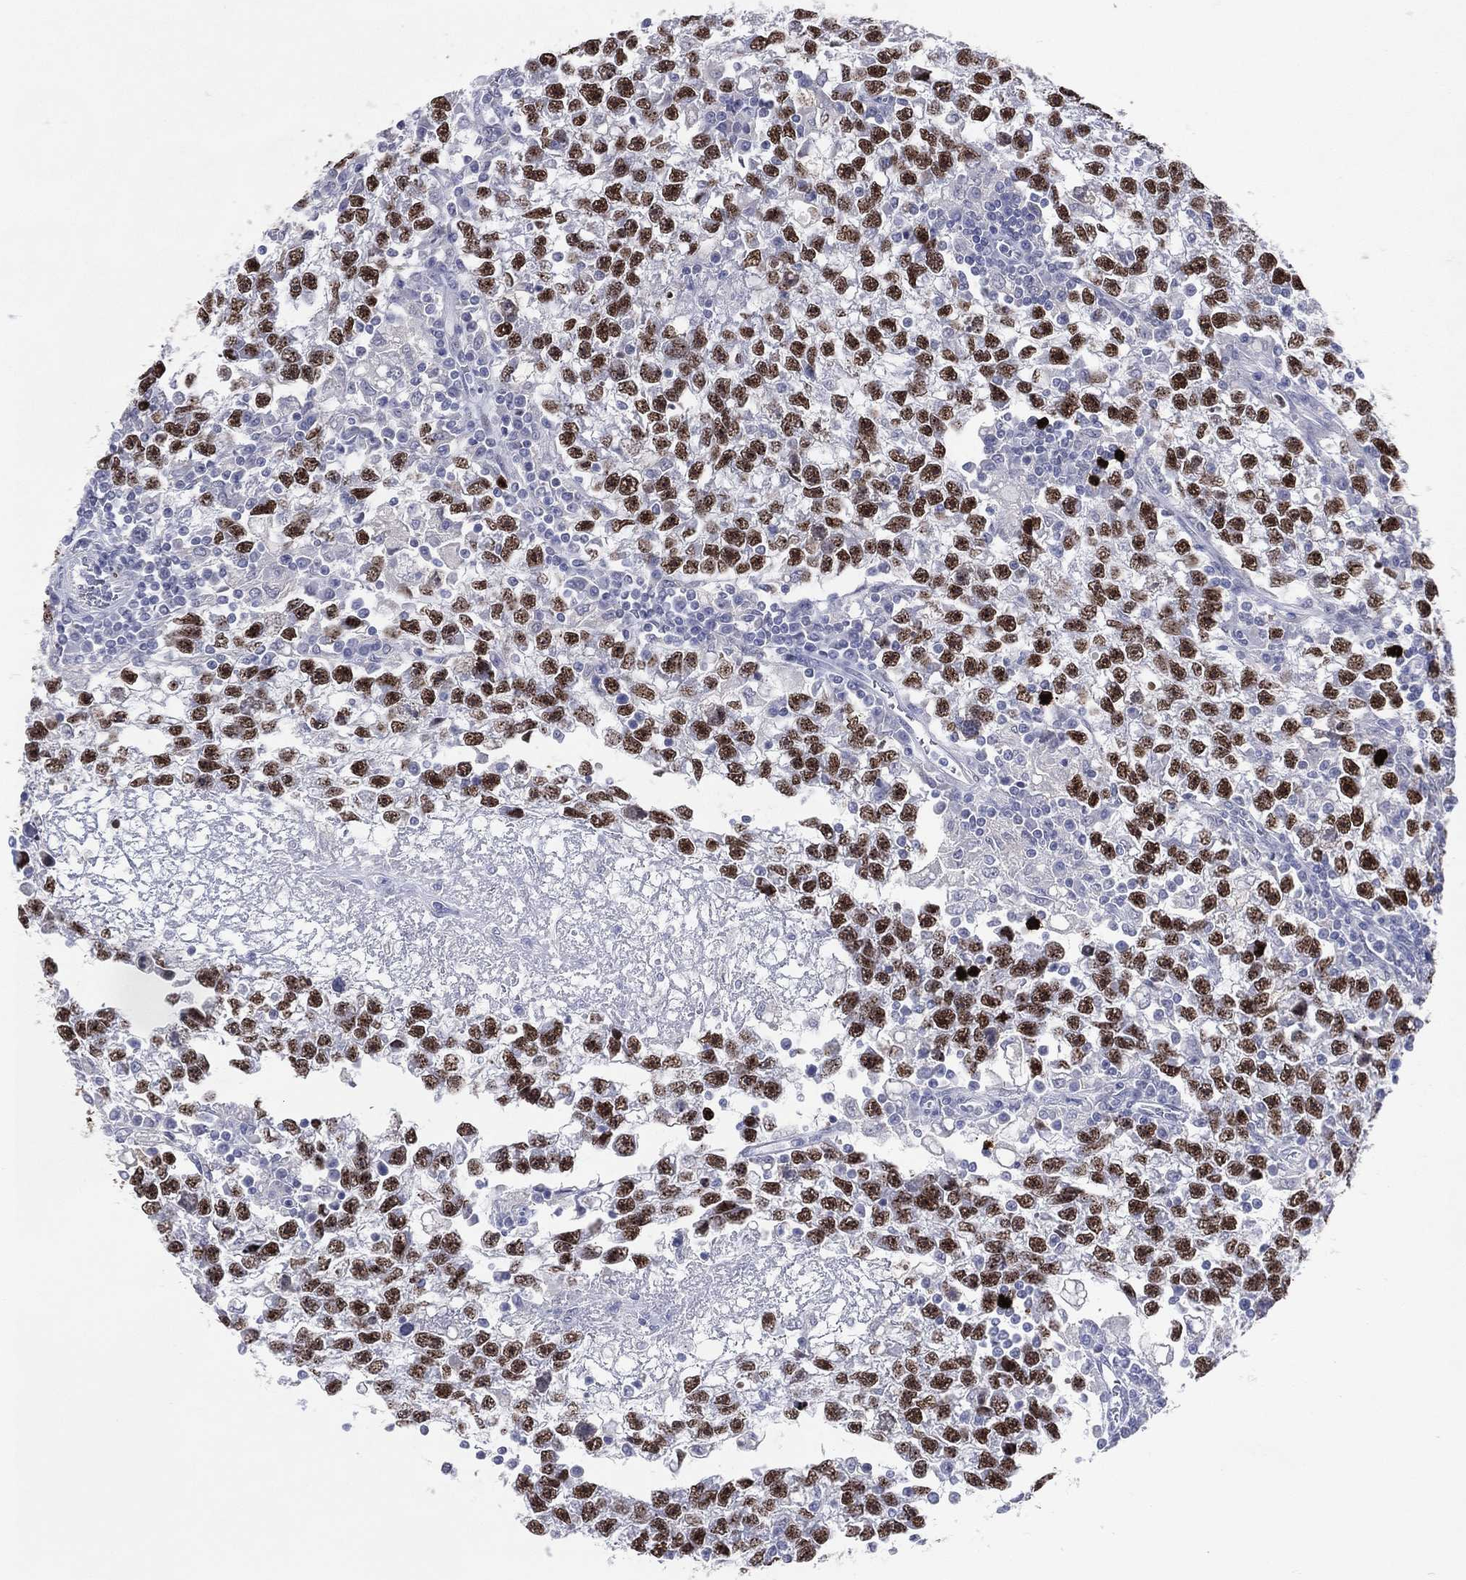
{"staining": {"intensity": "strong", "quantity": ">75%", "location": "nuclear"}, "tissue": "testis cancer", "cell_type": "Tumor cells", "image_type": "cancer", "snomed": [{"axis": "morphology", "description": "Seminoma, NOS"}, {"axis": "topography", "description": "Testis"}], "caption": "Tumor cells display high levels of strong nuclear expression in about >75% of cells in human testis seminoma.", "gene": "CFAP58", "patient": {"sex": "male", "age": 47}}